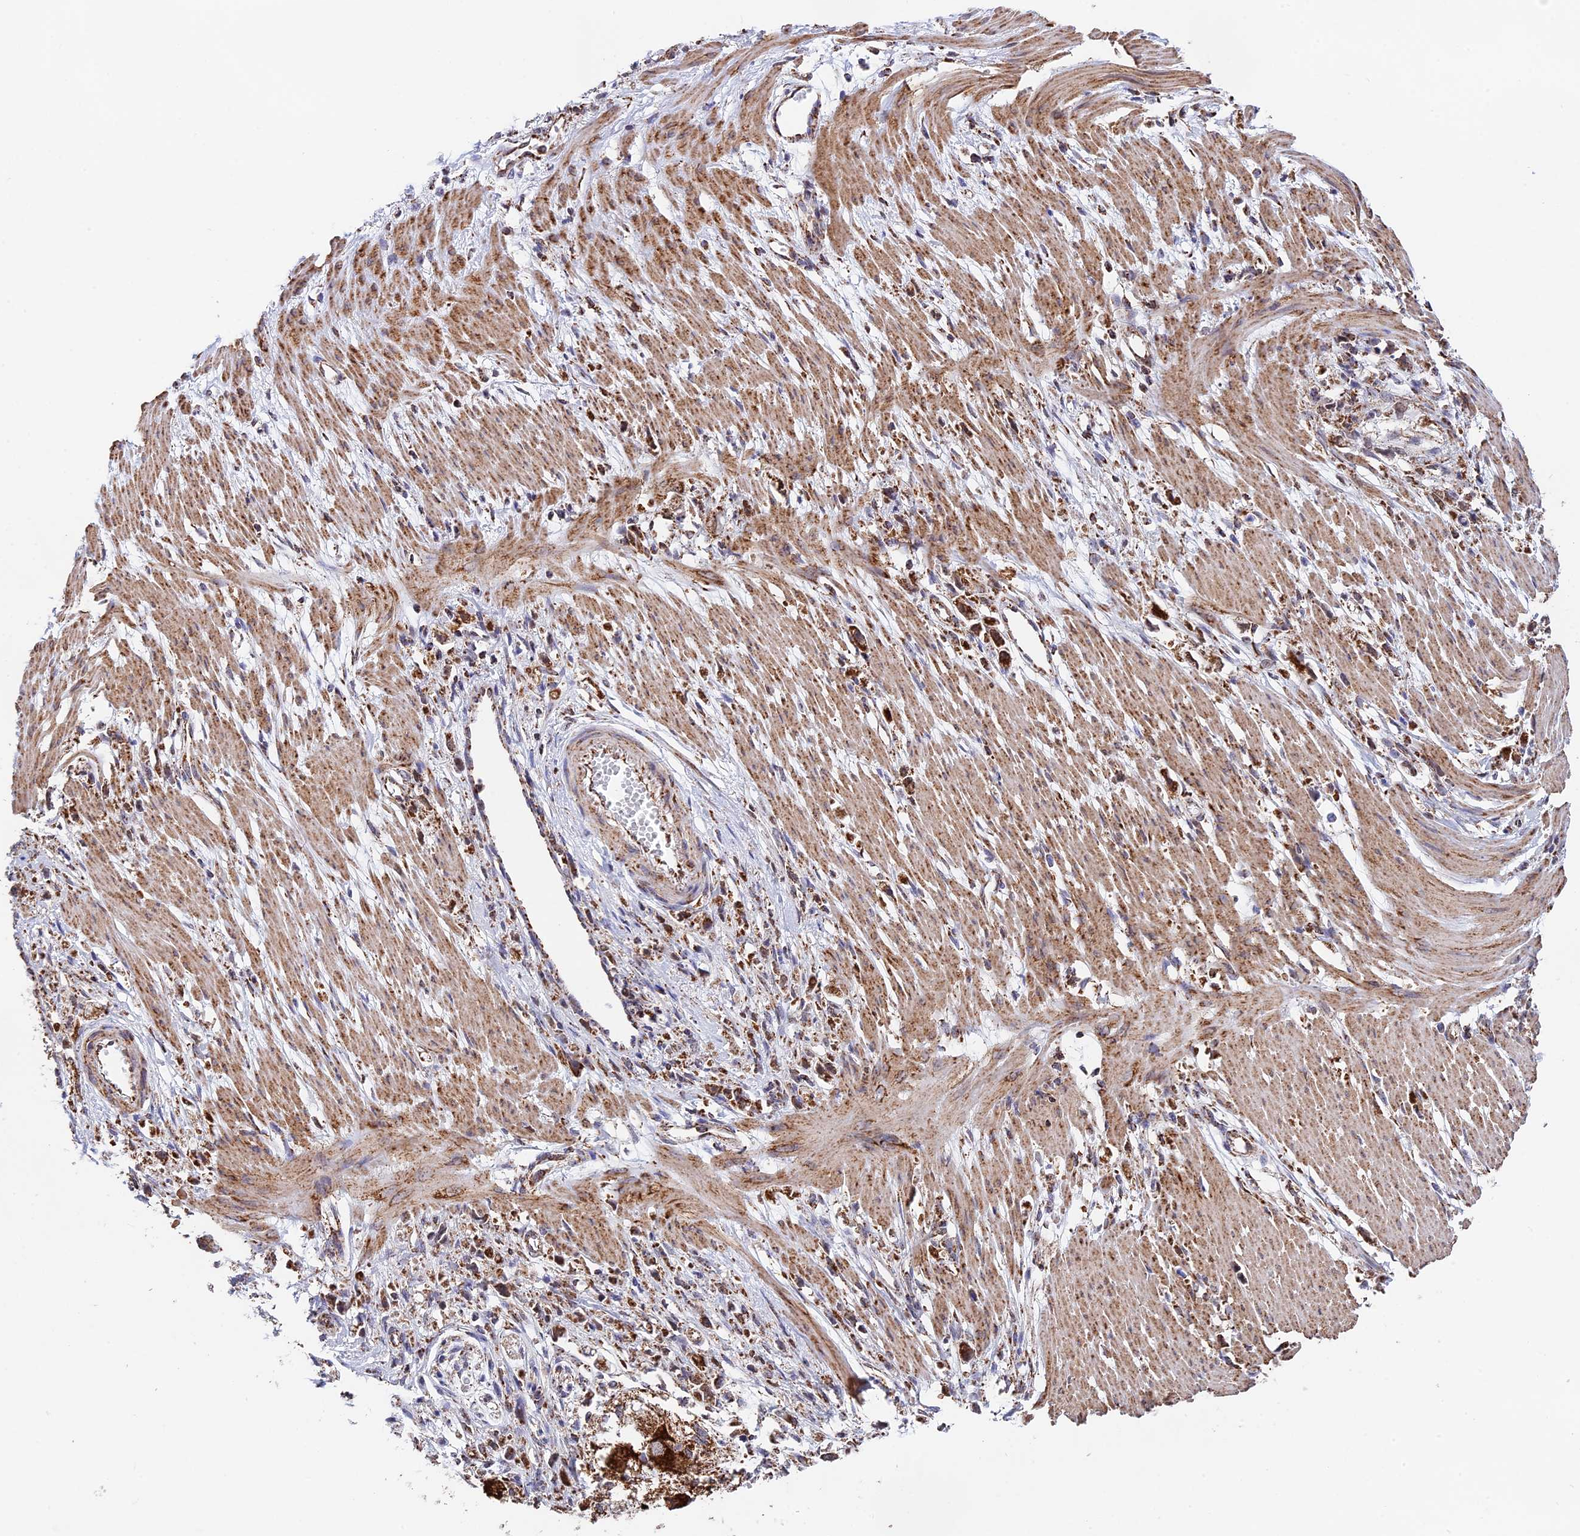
{"staining": {"intensity": "strong", "quantity": ">75%", "location": "cytoplasmic/membranous"}, "tissue": "stomach cancer", "cell_type": "Tumor cells", "image_type": "cancer", "snomed": [{"axis": "morphology", "description": "Adenocarcinoma, NOS"}, {"axis": "topography", "description": "Stomach"}], "caption": "Strong cytoplasmic/membranous staining for a protein is appreciated in about >75% of tumor cells of stomach cancer (adenocarcinoma) using IHC.", "gene": "CDC16", "patient": {"sex": "female", "age": 59}}